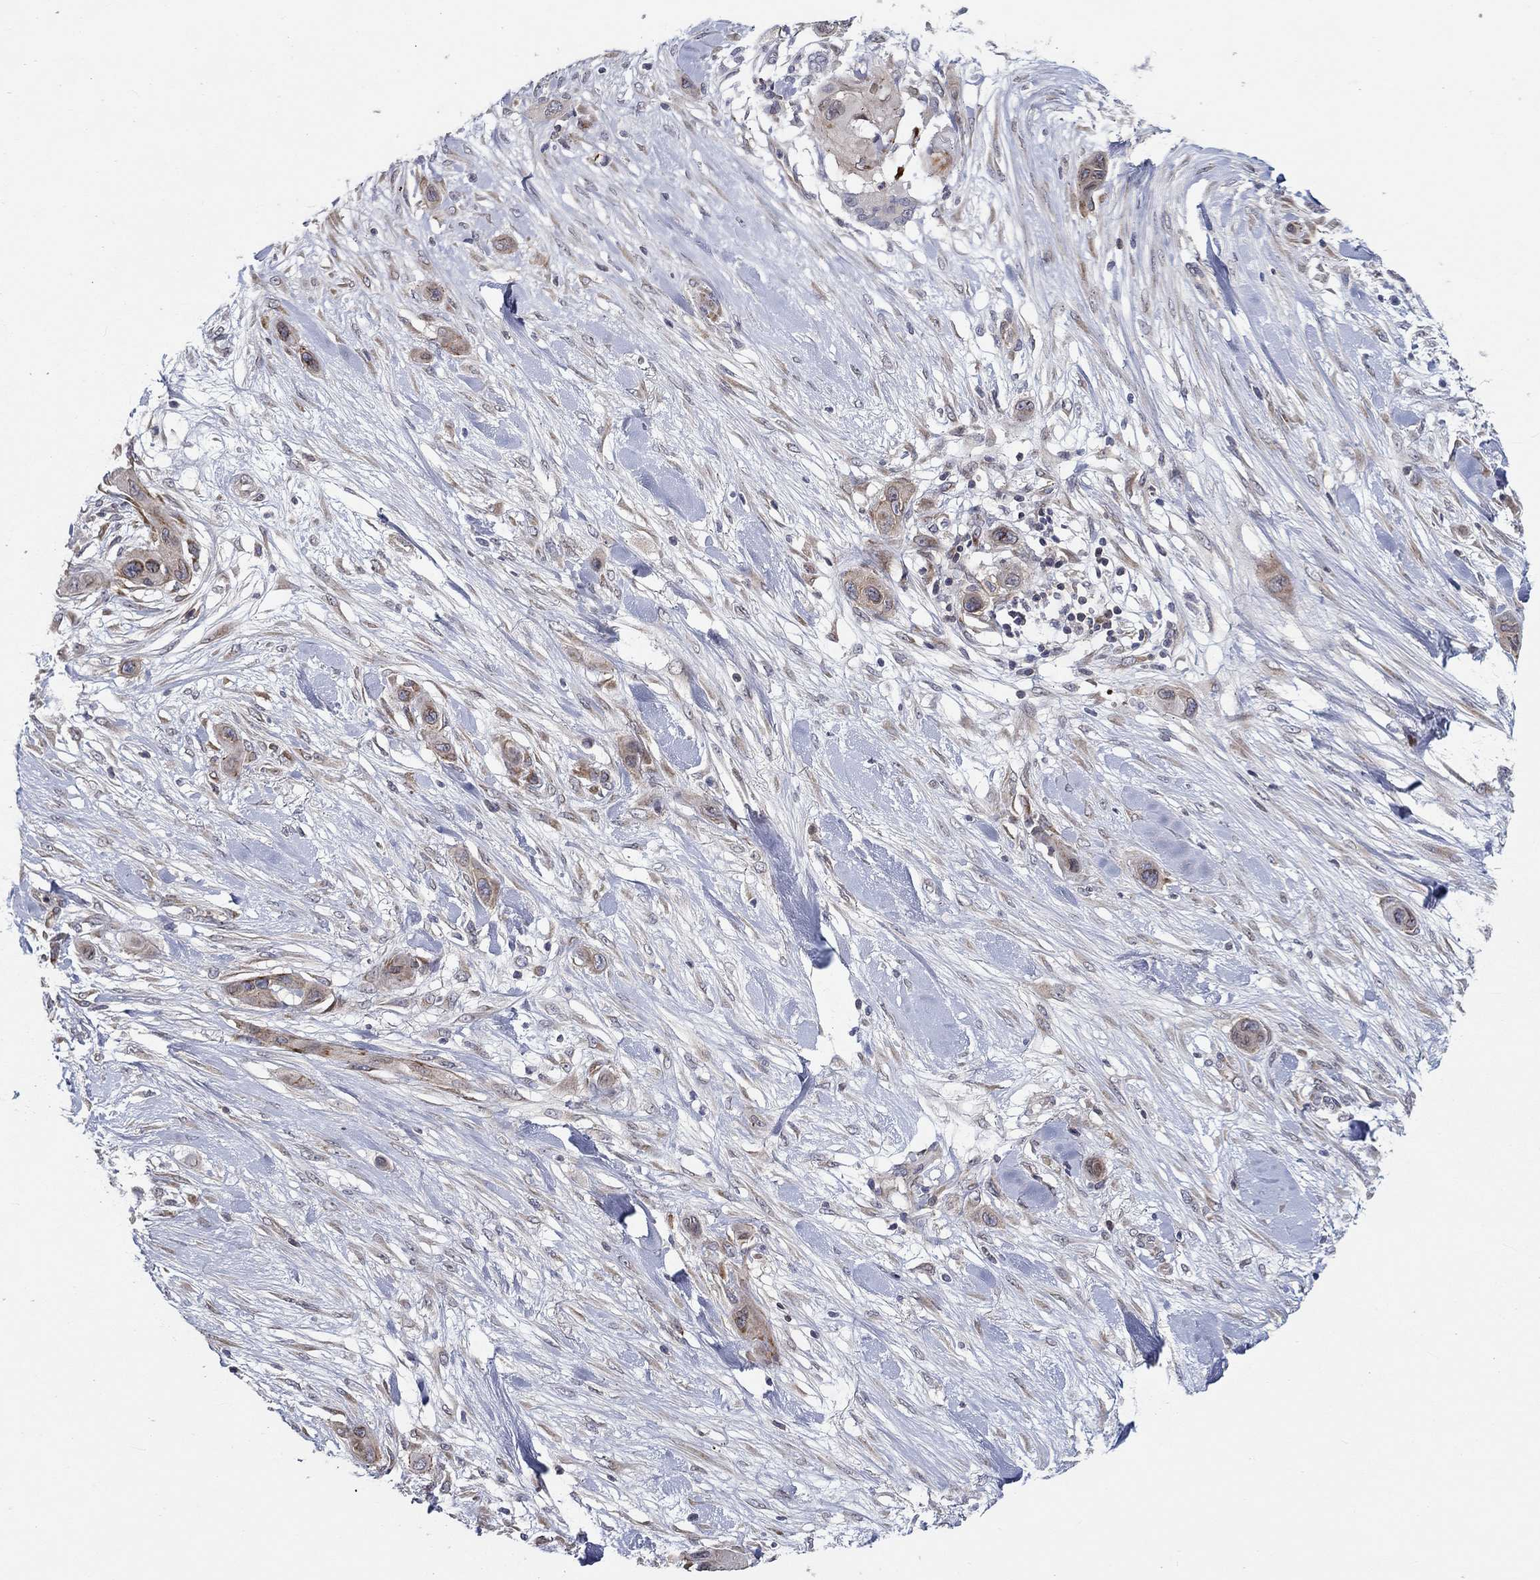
{"staining": {"intensity": "weak", "quantity": "<25%", "location": "cytoplasmic/membranous"}, "tissue": "skin cancer", "cell_type": "Tumor cells", "image_type": "cancer", "snomed": [{"axis": "morphology", "description": "Squamous cell carcinoma, NOS"}, {"axis": "topography", "description": "Skin"}], "caption": "Tumor cells show no significant protein expression in squamous cell carcinoma (skin). (Stains: DAB (3,3'-diaminobenzidine) IHC with hematoxylin counter stain, Microscopy: brightfield microscopy at high magnification).", "gene": "CETN3", "patient": {"sex": "male", "age": 79}}